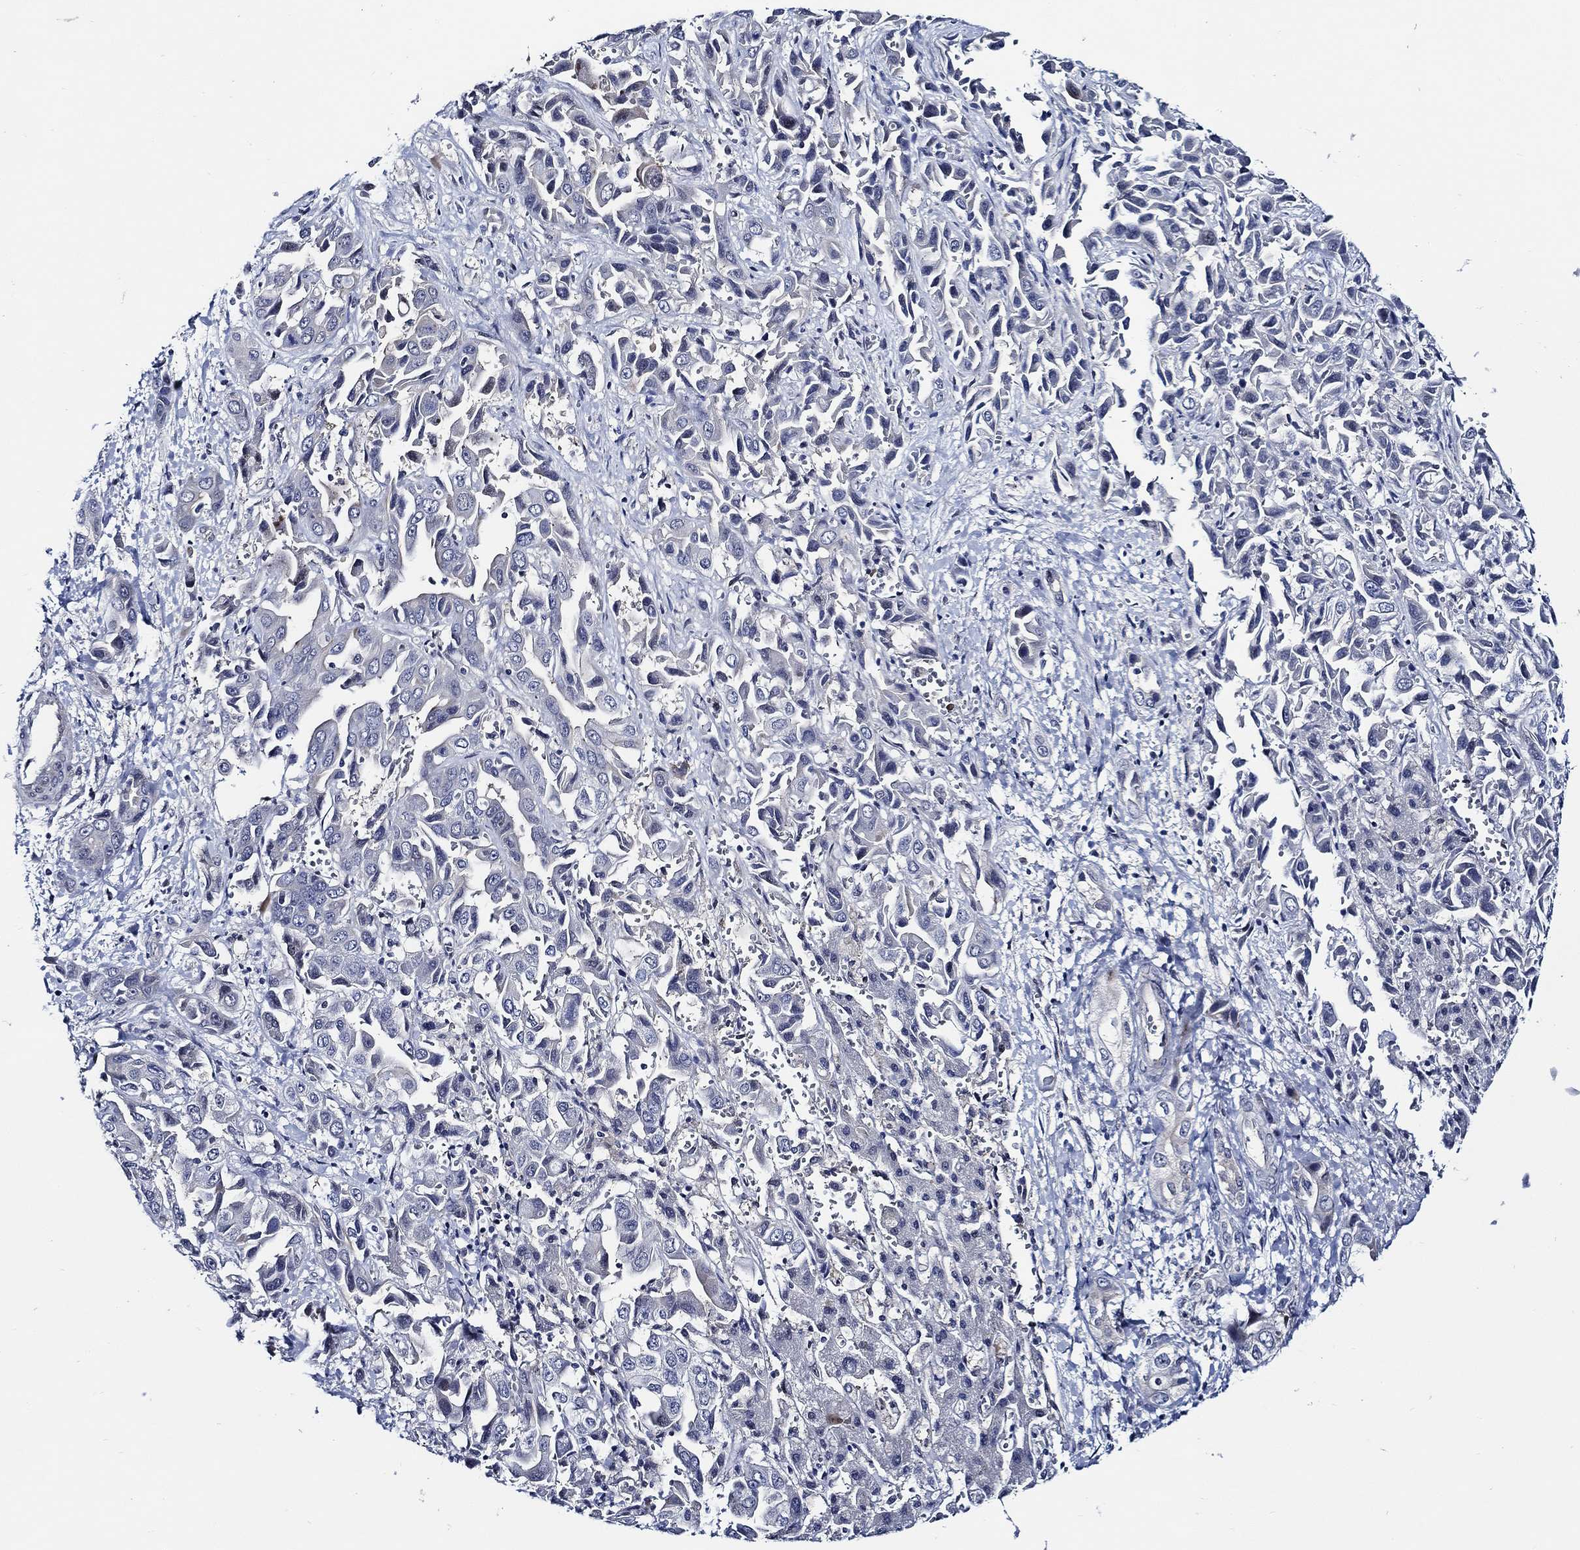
{"staining": {"intensity": "negative", "quantity": "none", "location": "none"}, "tissue": "liver cancer", "cell_type": "Tumor cells", "image_type": "cancer", "snomed": [{"axis": "morphology", "description": "Cholangiocarcinoma"}, {"axis": "topography", "description": "Liver"}], "caption": "IHC photomicrograph of neoplastic tissue: human liver cancer stained with DAB demonstrates no significant protein expression in tumor cells.", "gene": "C8orf48", "patient": {"sex": "female", "age": 52}}